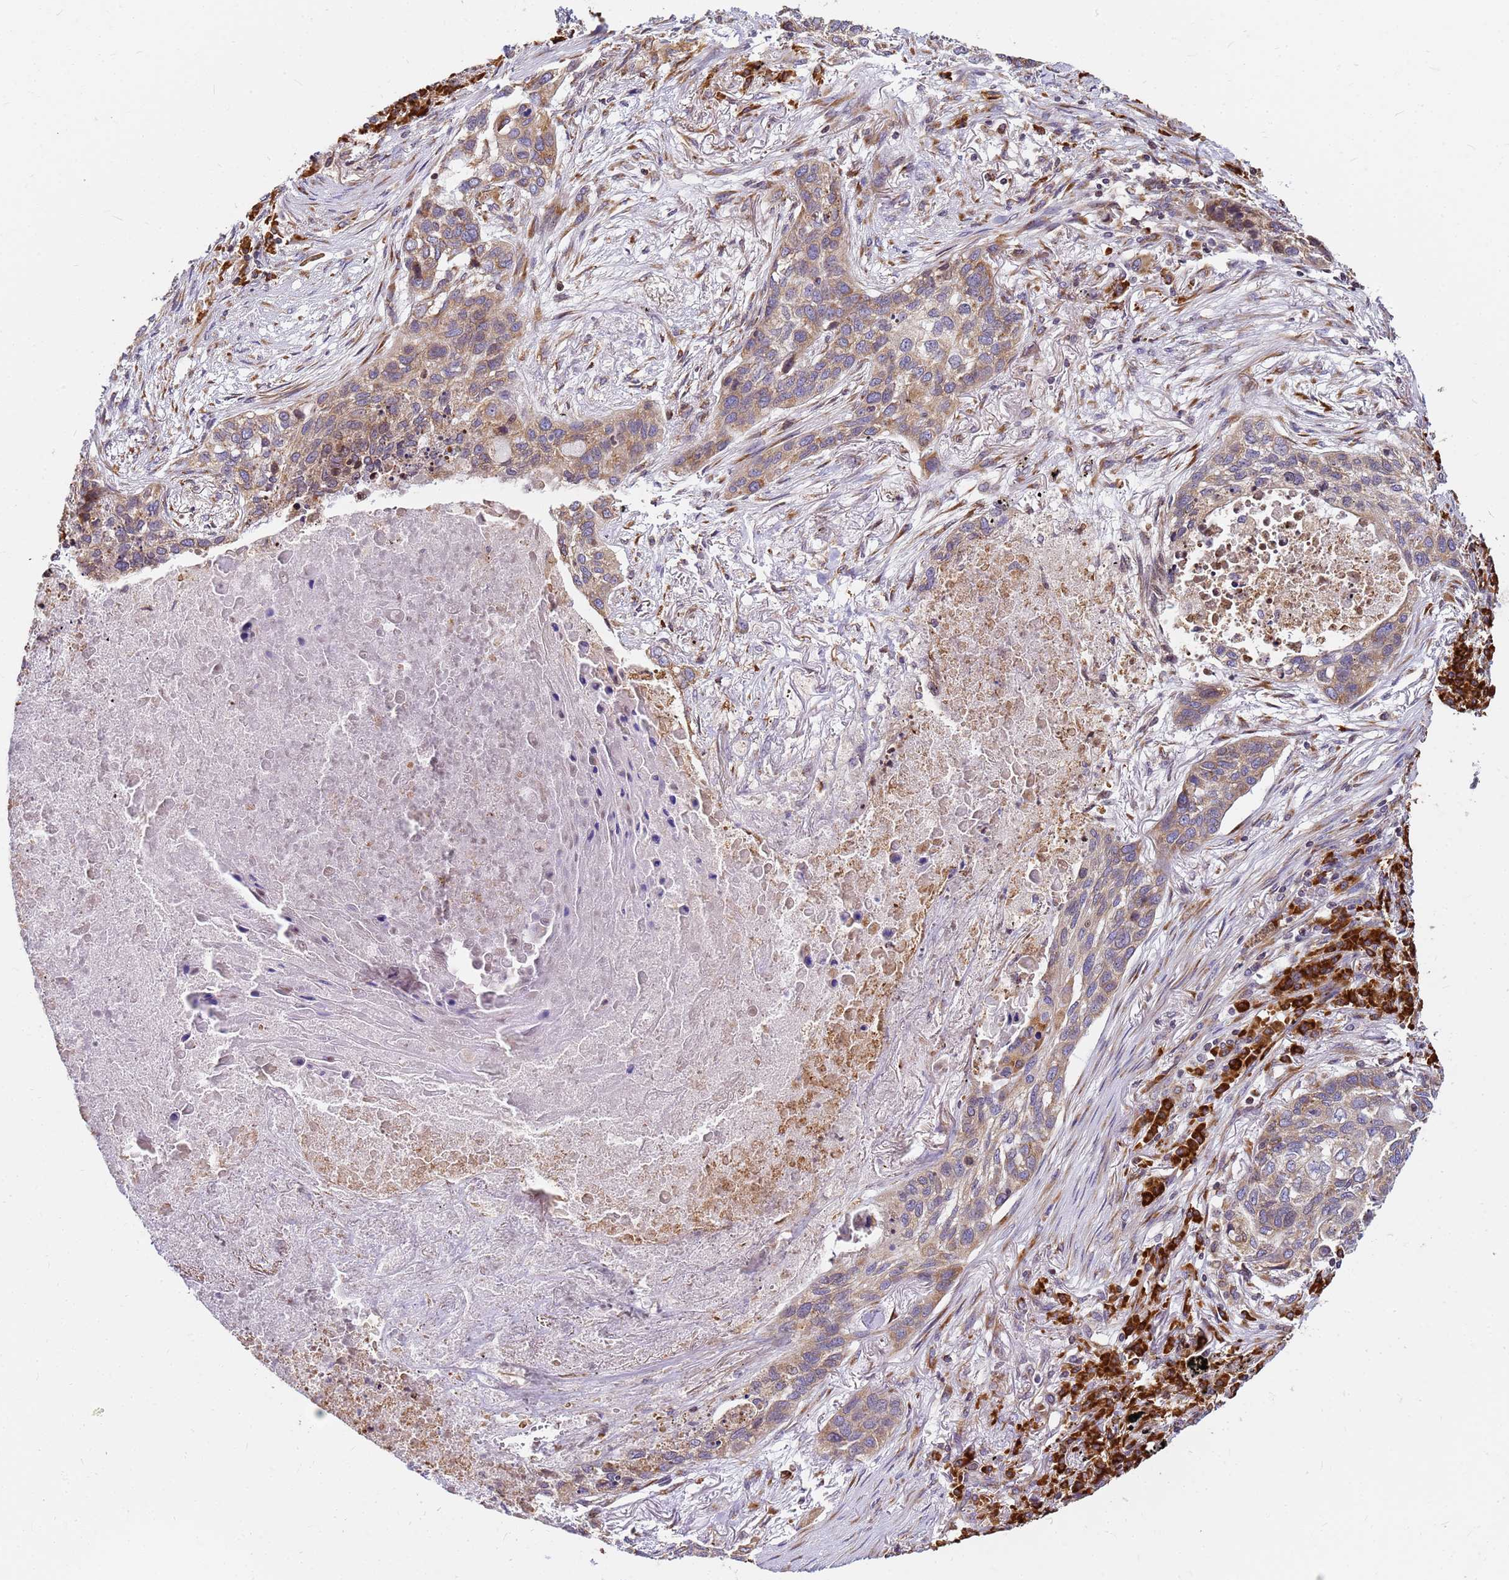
{"staining": {"intensity": "moderate", "quantity": "25%-75%", "location": "cytoplasmic/membranous"}, "tissue": "lung cancer", "cell_type": "Tumor cells", "image_type": "cancer", "snomed": [{"axis": "morphology", "description": "Squamous cell carcinoma, NOS"}, {"axis": "topography", "description": "Lung"}], "caption": "Lung cancer (squamous cell carcinoma) tissue displays moderate cytoplasmic/membranous staining in approximately 25%-75% of tumor cells, visualized by immunohistochemistry. The protein of interest is stained brown, and the nuclei are stained in blue (DAB (3,3'-diaminobenzidine) IHC with brightfield microscopy, high magnification).", "gene": "SSR4", "patient": {"sex": "female", "age": 63}}